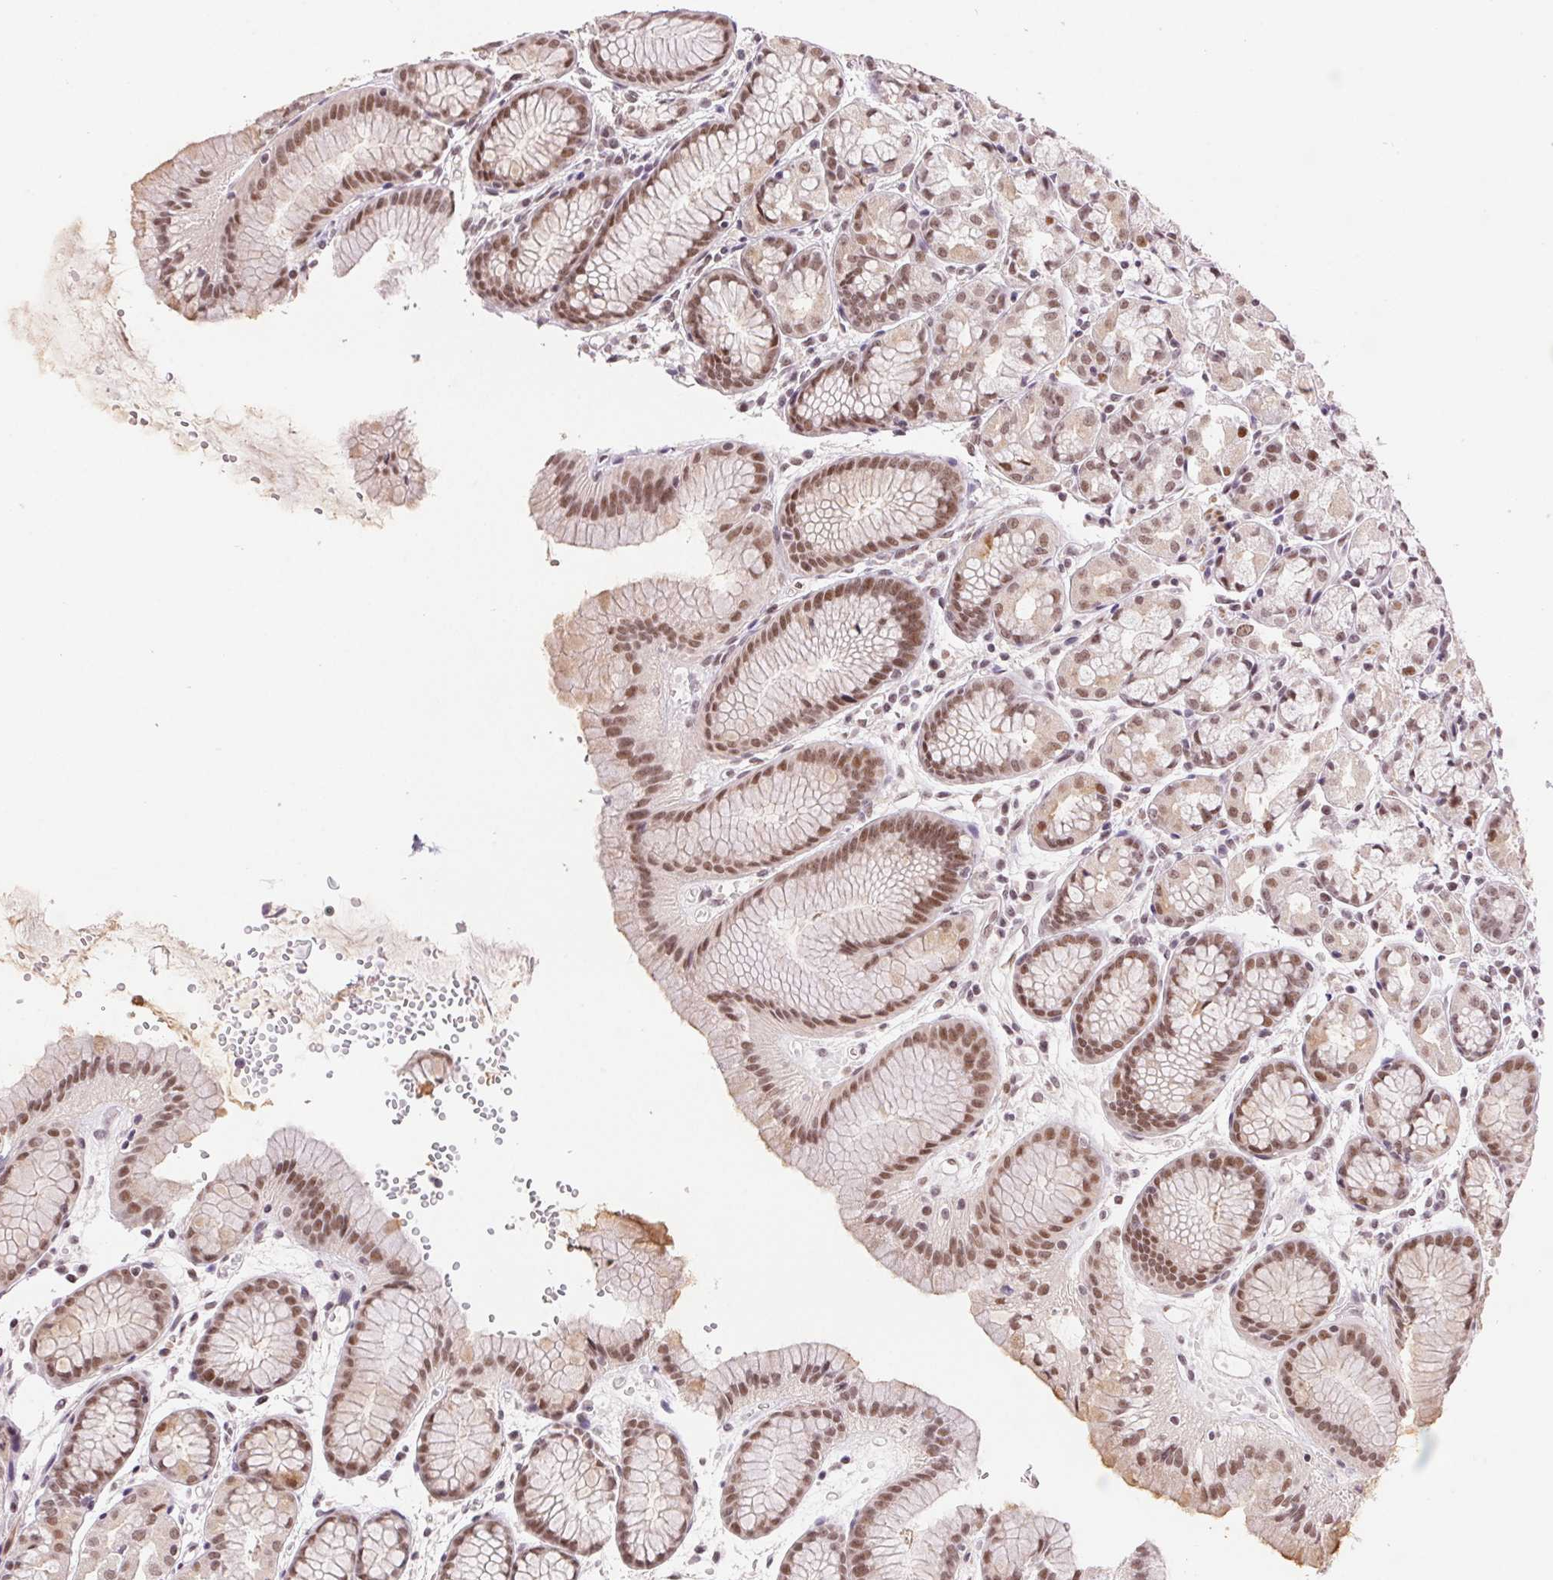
{"staining": {"intensity": "moderate", "quantity": ">75%", "location": "nuclear"}, "tissue": "stomach", "cell_type": "Glandular cells", "image_type": "normal", "snomed": [{"axis": "morphology", "description": "Normal tissue, NOS"}, {"axis": "topography", "description": "Stomach, upper"}], "caption": "Immunohistochemistry image of normal stomach stained for a protein (brown), which shows medium levels of moderate nuclear expression in approximately >75% of glandular cells.", "gene": "PRPF18", "patient": {"sex": "male", "age": 47}}